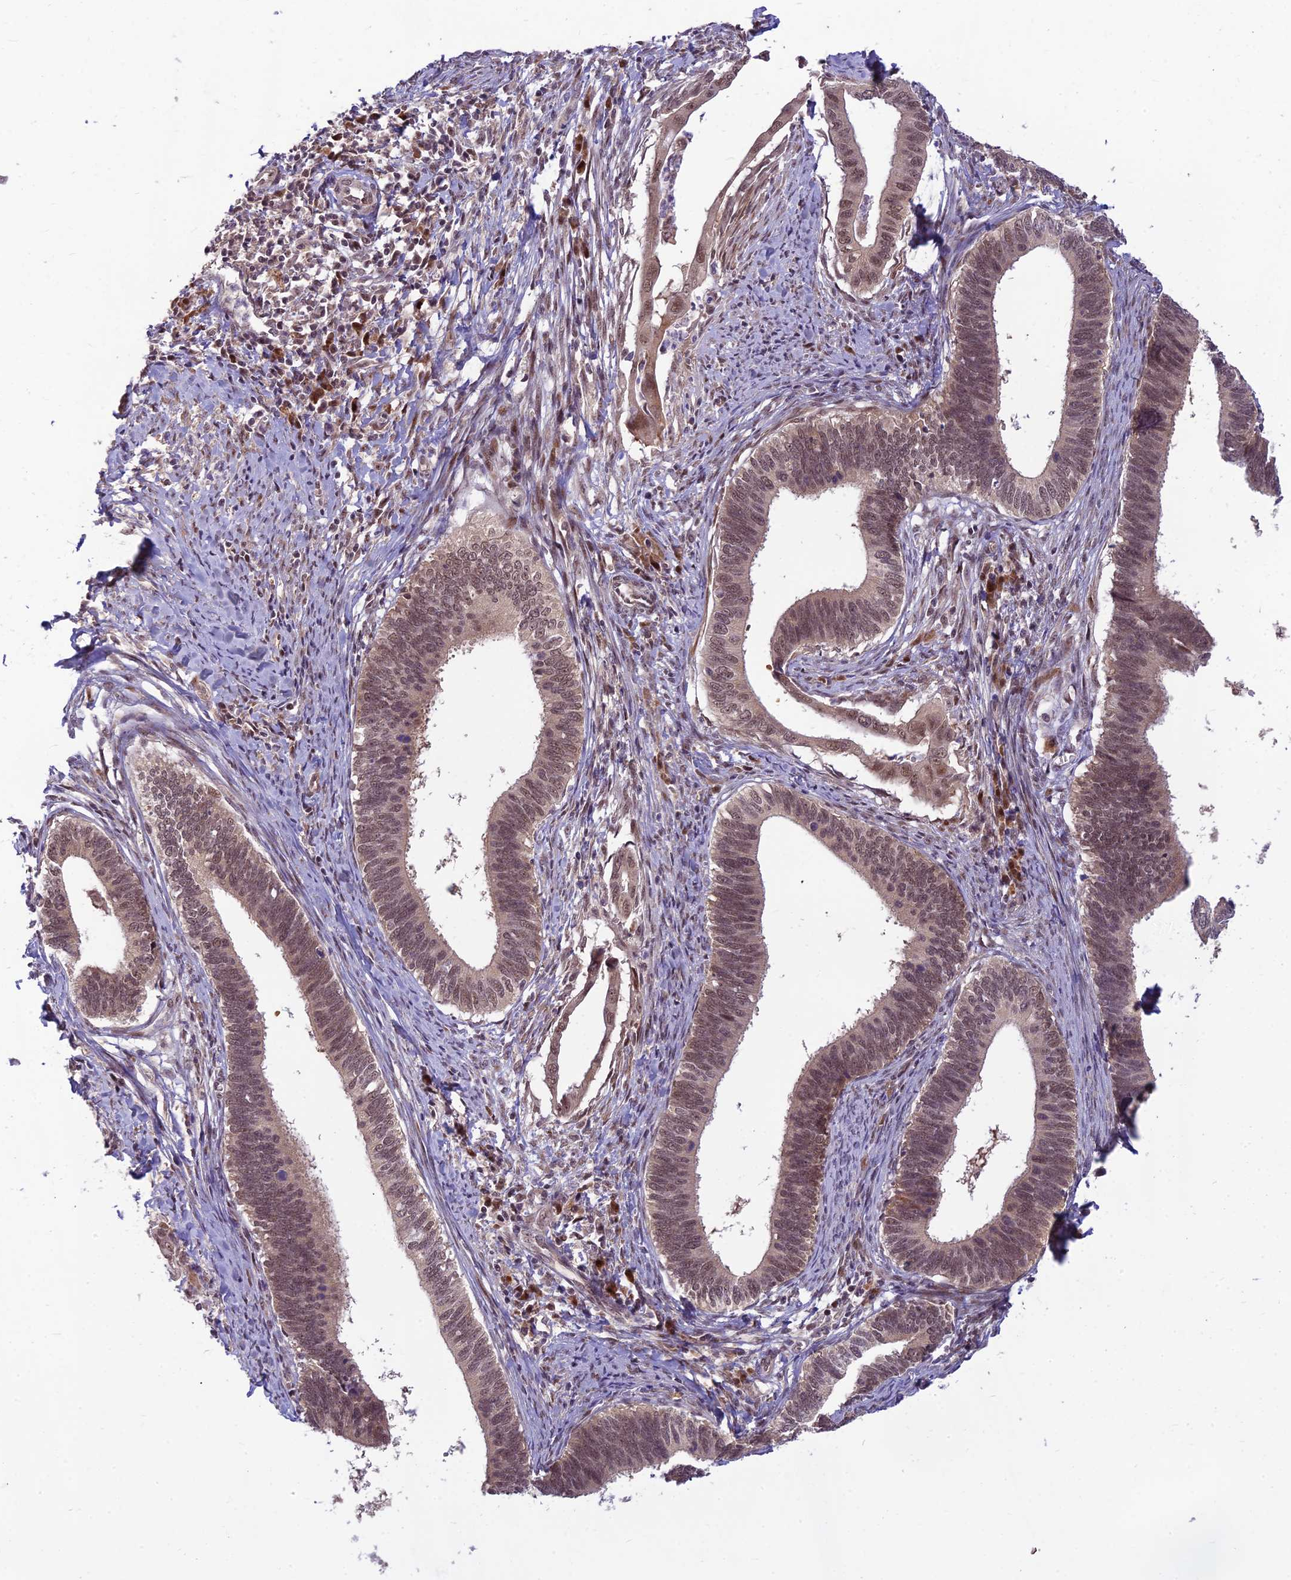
{"staining": {"intensity": "moderate", "quantity": ">75%", "location": "nuclear"}, "tissue": "cervical cancer", "cell_type": "Tumor cells", "image_type": "cancer", "snomed": [{"axis": "morphology", "description": "Adenocarcinoma, NOS"}, {"axis": "topography", "description": "Cervix"}], "caption": "An immunohistochemistry photomicrograph of neoplastic tissue is shown. Protein staining in brown shows moderate nuclear positivity in adenocarcinoma (cervical) within tumor cells.", "gene": "ASPDH", "patient": {"sex": "female", "age": 42}}